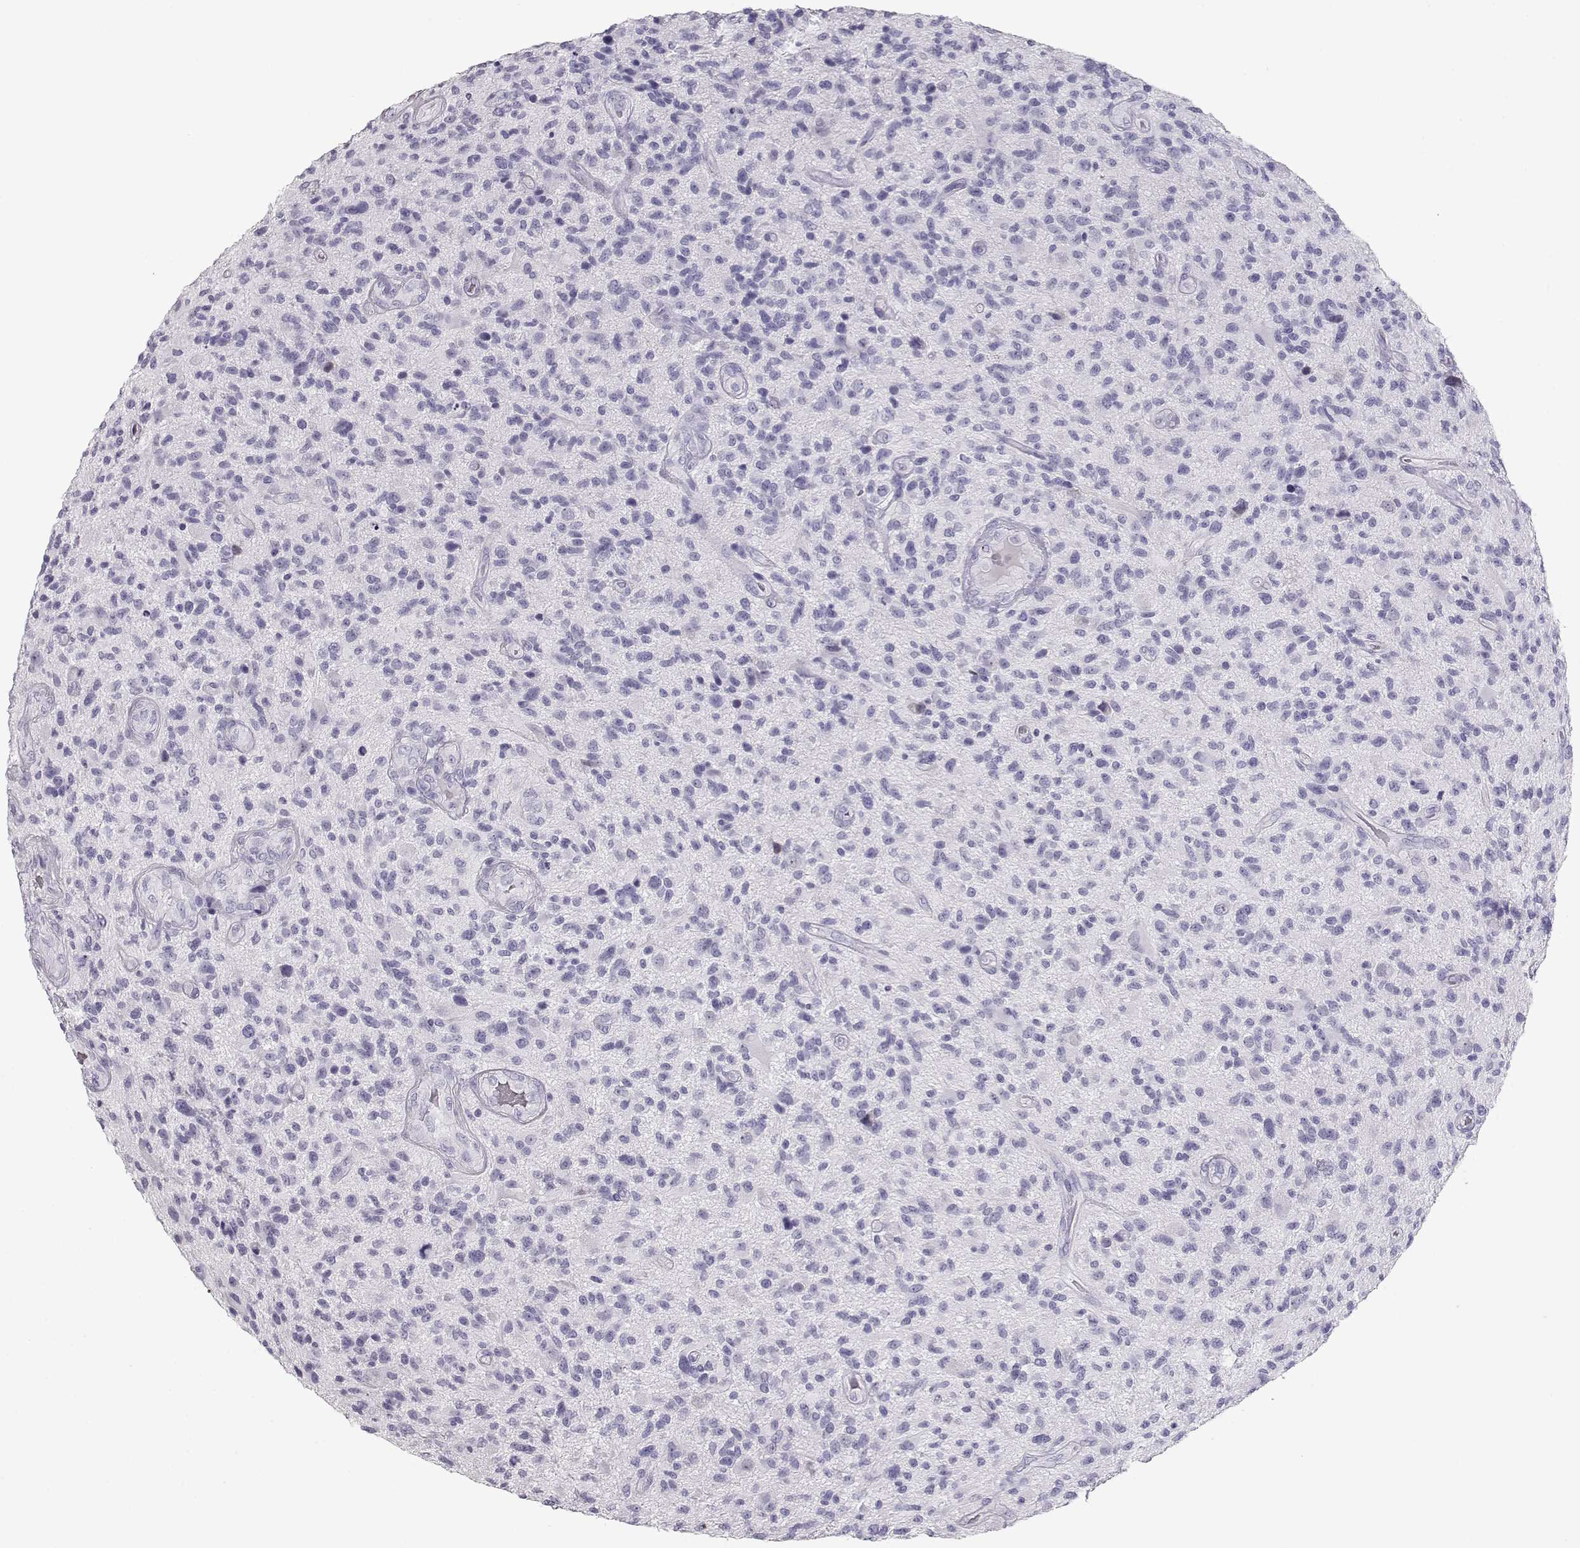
{"staining": {"intensity": "negative", "quantity": "none", "location": "none"}, "tissue": "glioma", "cell_type": "Tumor cells", "image_type": "cancer", "snomed": [{"axis": "morphology", "description": "Glioma, malignant, High grade"}, {"axis": "topography", "description": "Brain"}], "caption": "Tumor cells show no significant protein staining in glioma.", "gene": "TKTL1", "patient": {"sex": "male", "age": 47}}